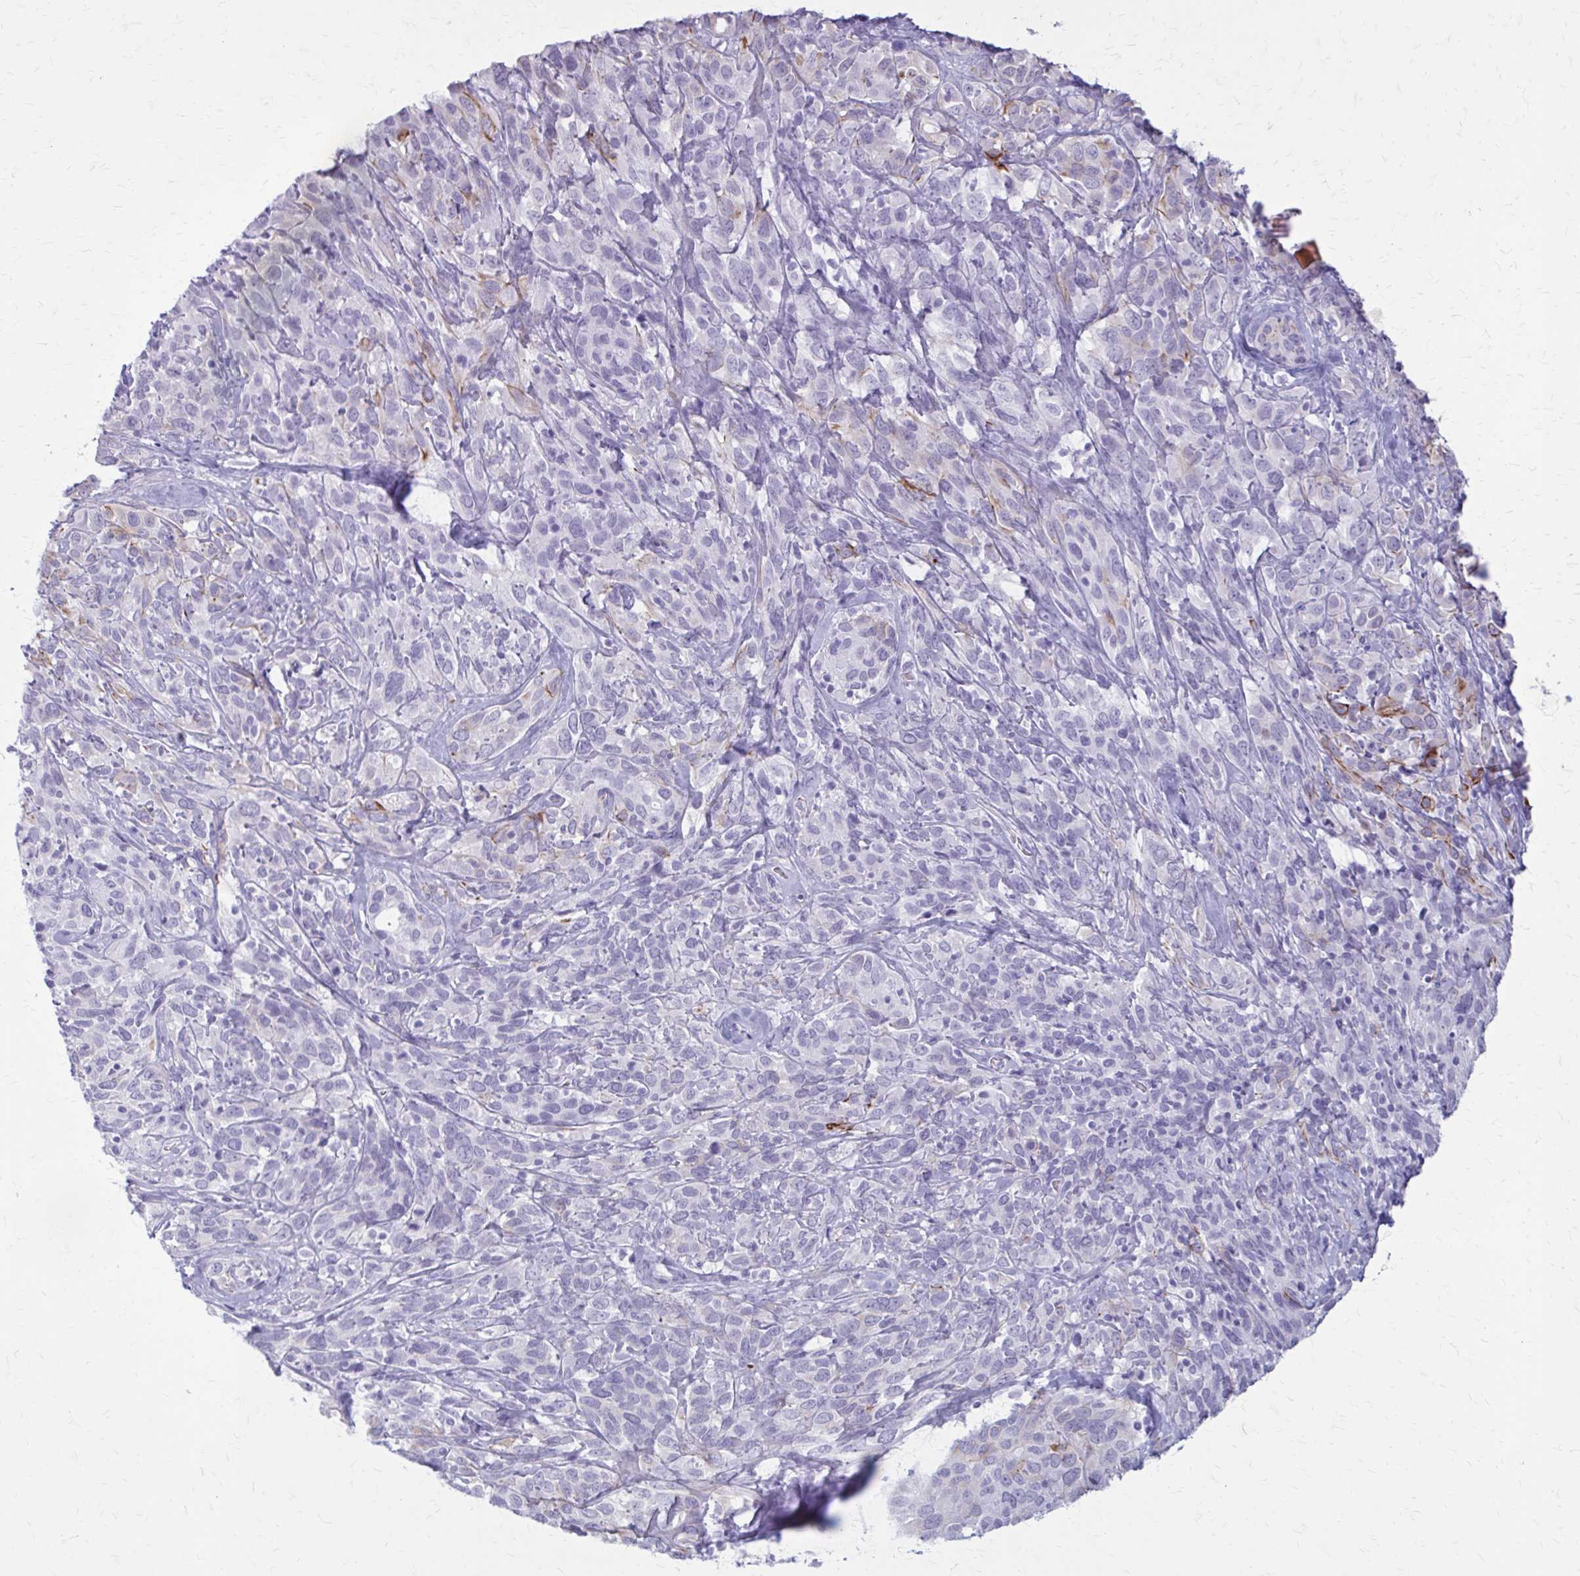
{"staining": {"intensity": "moderate", "quantity": "<25%", "location": "cytoplasmic/membranous"}, "tissue": "cervical cancer", "cell_type": "Tumor cells", "image_type": "cancer", "snomed": [{"axis": "morphology", "description": "Normal tissue, NOS"}, {"axis": "morphology", "description": "Squamous cell carcinoma, NOS"}, {"axis": "topography", "description": "Cervix"}], "caption": "Cervical cancer (squamous cell carcinoma) stained with DAB immunohistochemistry (IHC) reveals low levels of moderate cytoplasmic/membranous expression in about <25% of tumor cells.", "gene": "KRT5", "patient": {"sex": "female", "age": 51}}